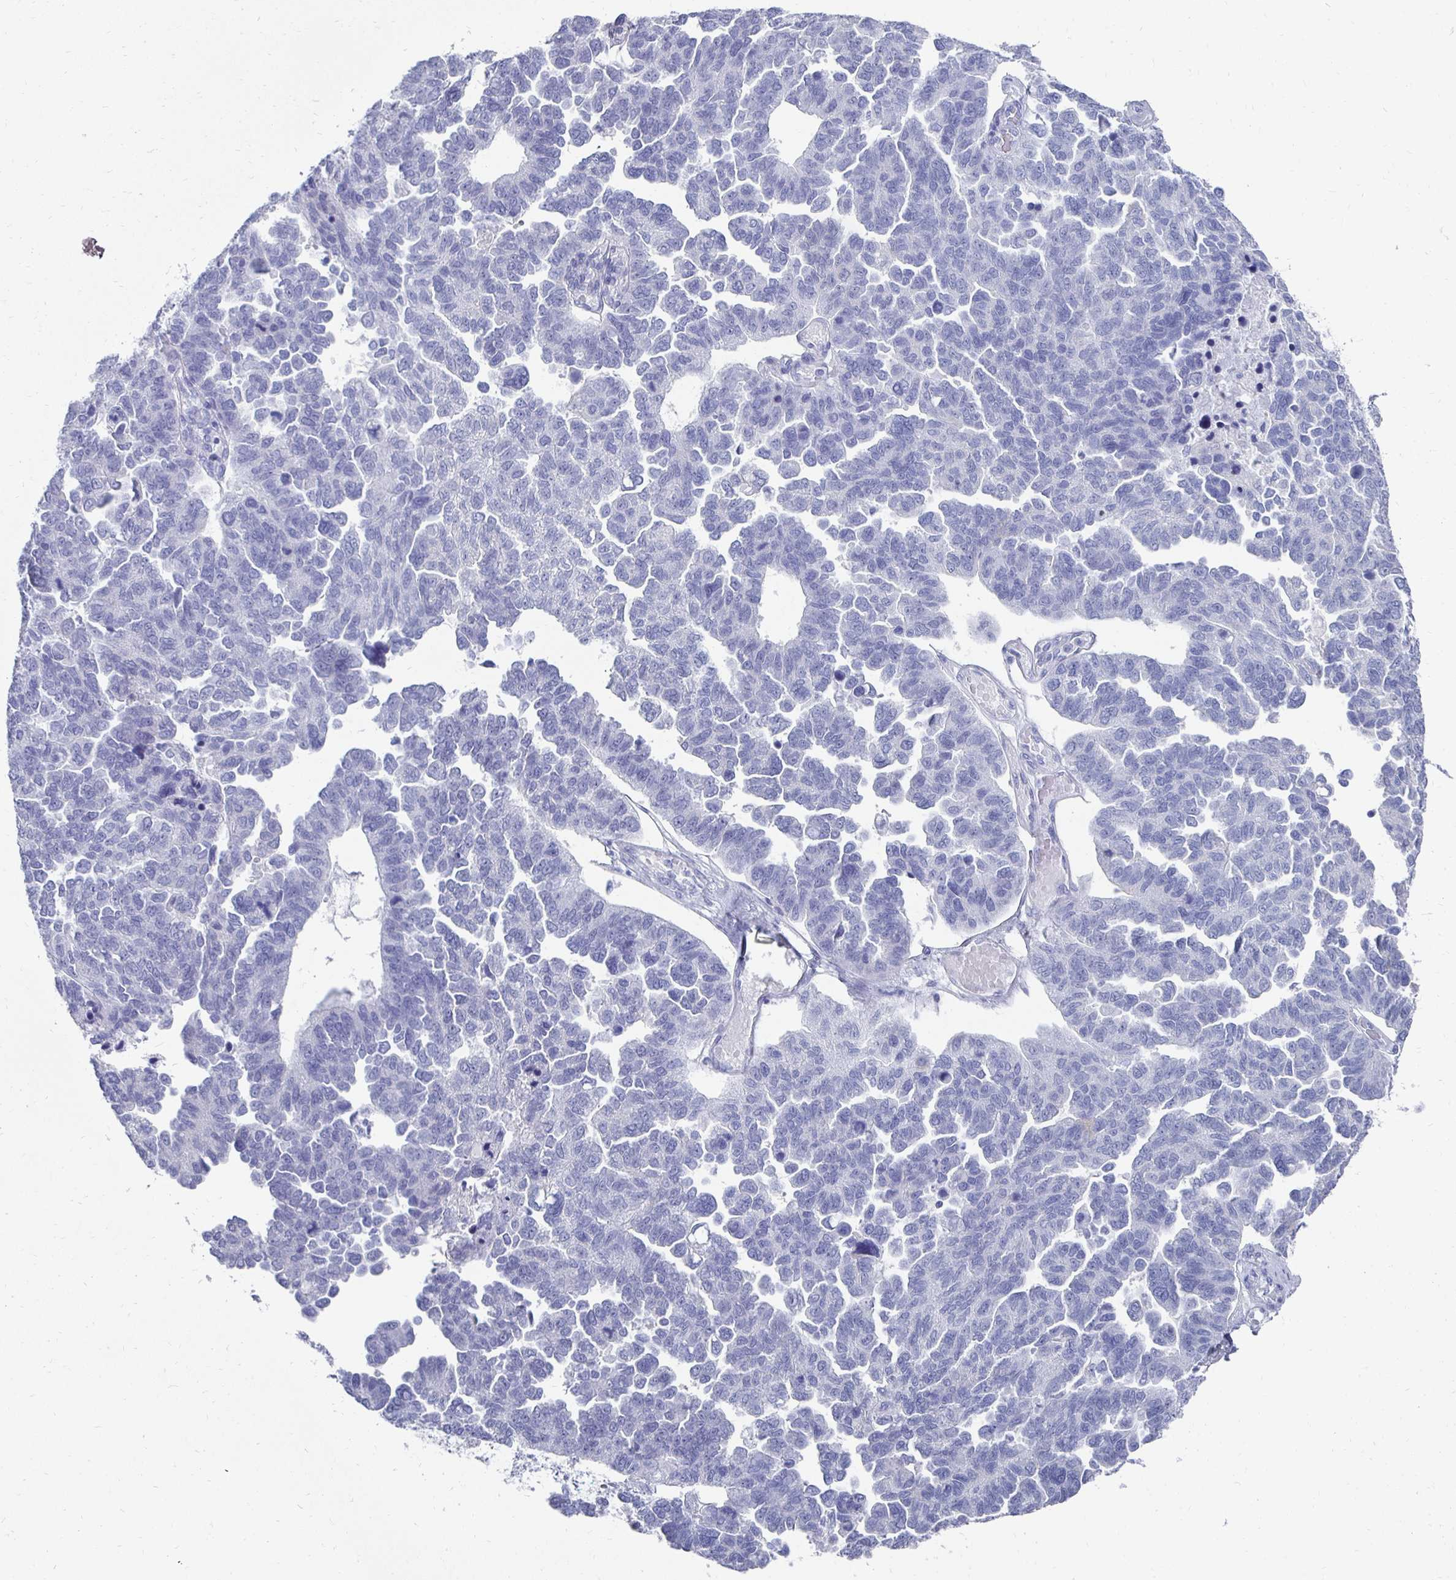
{"staining": {"intensity": "negative", "quantity": "none", "location": "none"}, "tissue": "ovarian cancer", "cell_type": "Tumor cells", "image_type": "cancer", "snomed": [{"axis": "morphology", "description": "Cystadenocarcinoma, serous, NOS"}, {"axis": "topography", "description": "Ovary"}], "caption": "An image of serous cystadenocarcinoma (ovarian) stained for a protein reveals no brown staining in tumor cells.", "gene": "SYCP3", "patient": {"sex": "female", "age": 64}}